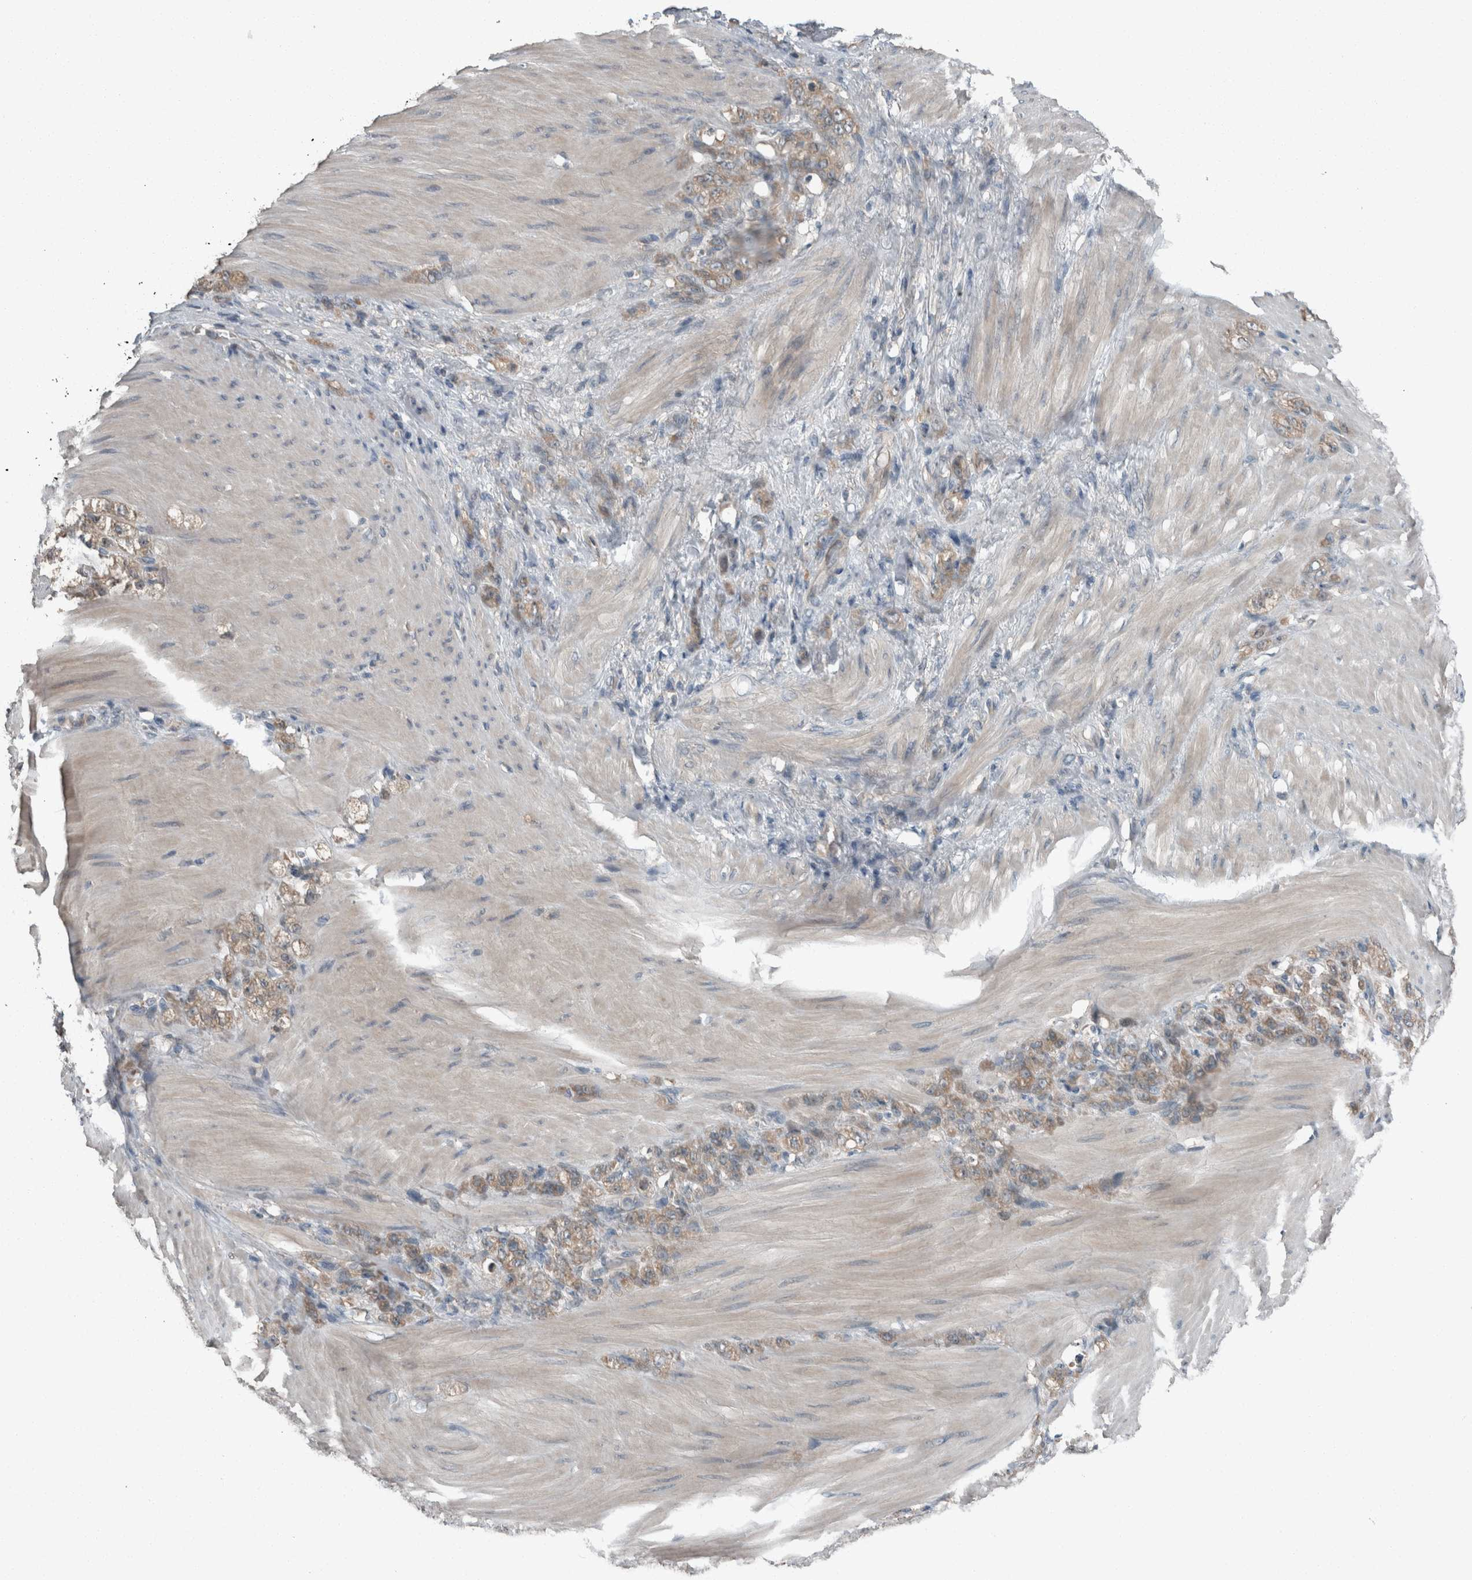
{"staining": {"intensity": "weak", "quantity": ">75%", "location": "cytoplasmic/membranous"}, "tissue": "stomach cancer", "cell_type": "Tumor cells", "image_type": "cancer", "snomed": [{"axis": "morphology", "description": "Normal tissue, NOS"}, {"axis": "morphology", "description": "Adenocarcinoma, NOS"}, {"axis": "topography", "description": "Stomach"}], "caption": "Stomach cancer stained with a brown dye reveals weak cytoplasmic/membranous positive staining in about >75% of tumor cells.", "gene": "KNTC1", "patient": {"sex": "male", "age": 82}}